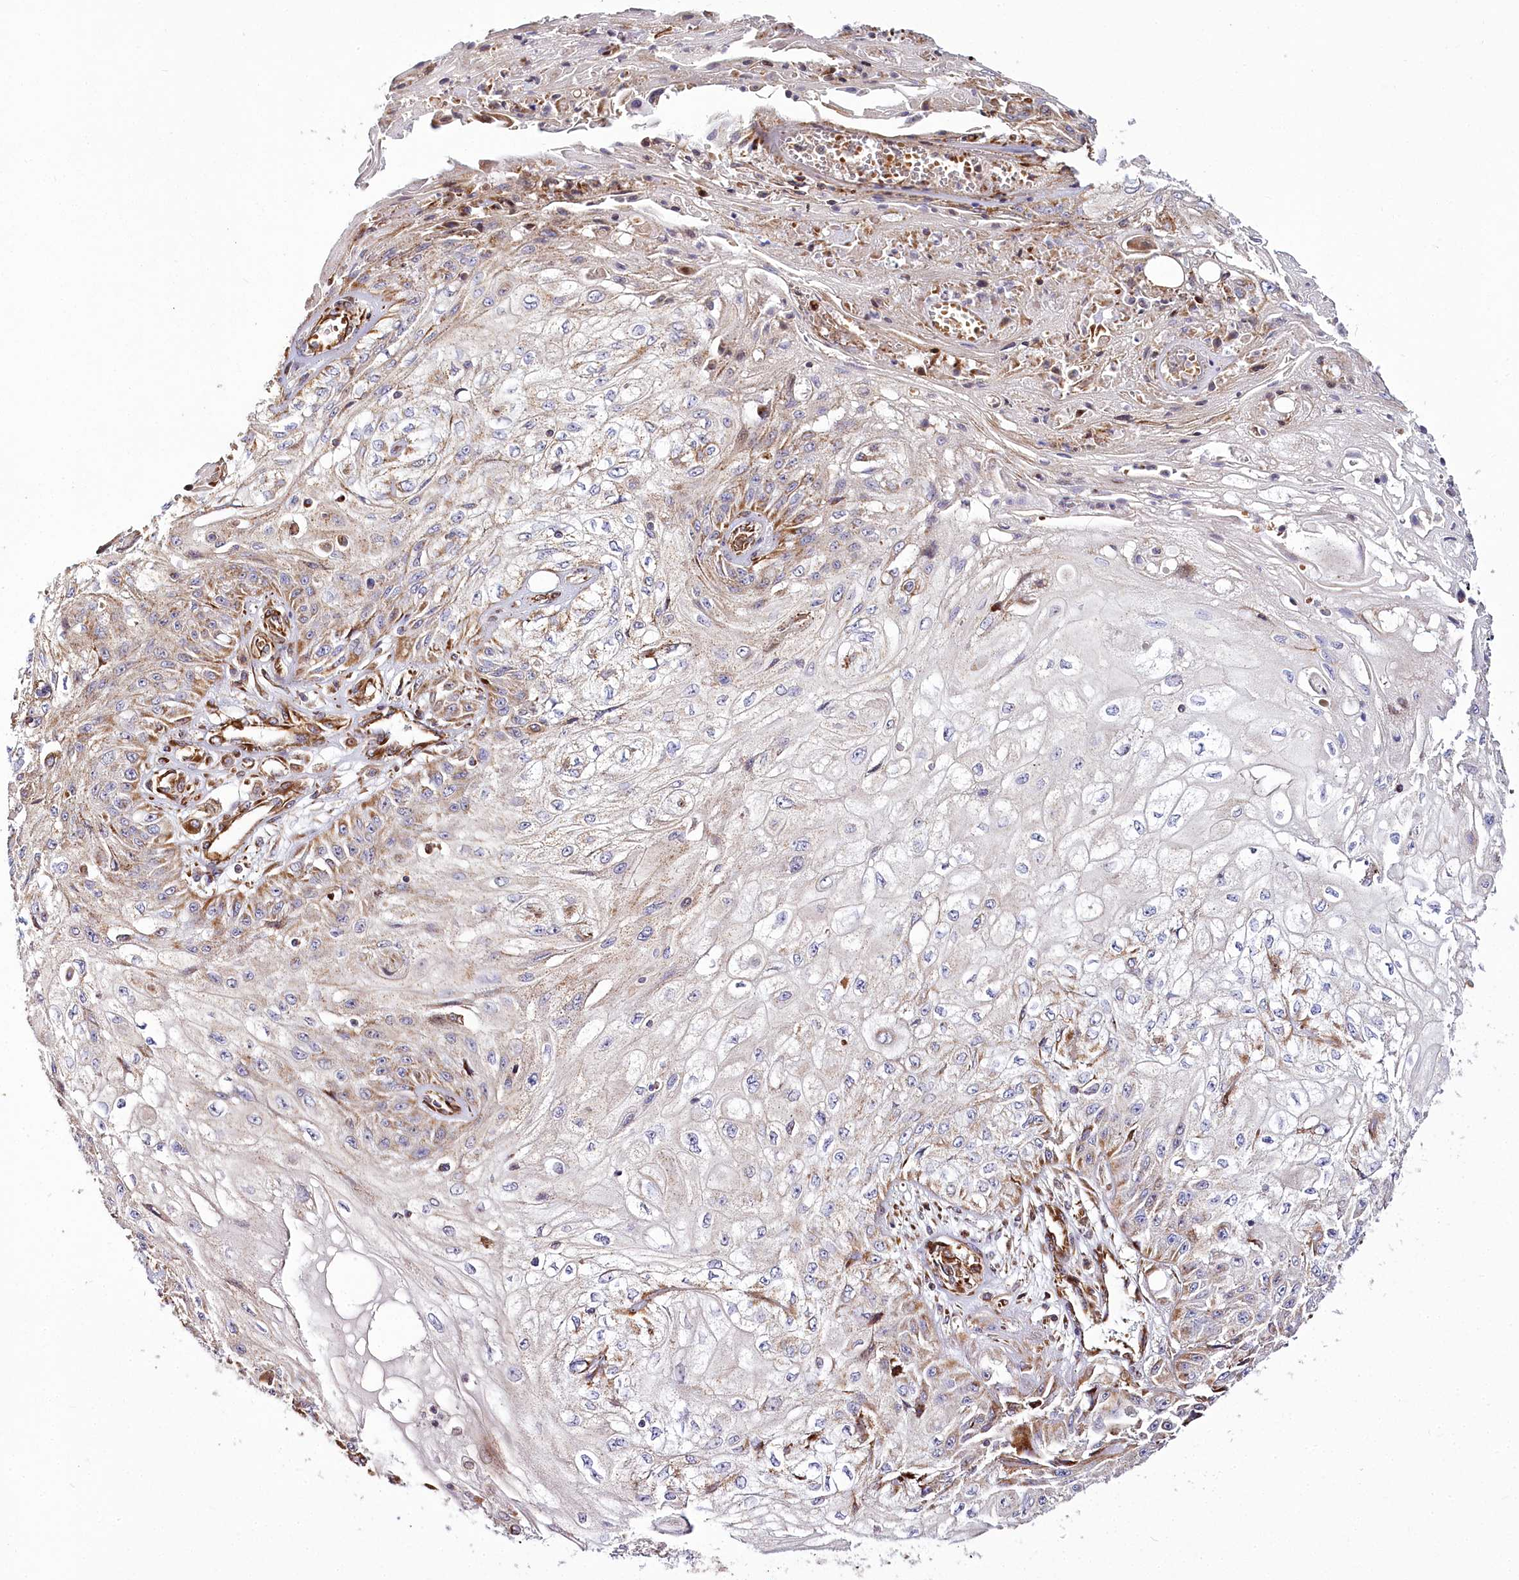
{"staining": {"intensity": "moderate", "quantity": "<25%", "location": "cytoplasmic/membranous"}, "tissue": "skin cancer", "cell_type": "Tumor cells", "image_type": "cancer", "snomed": [{"axis": "morphology", "description": "Squamous cell carcinoma, NOS"}, {"axis": "morphology", "description": "Squamous cell carcinoma, metastatic, NOS"}, {"axis": "topography", "description": "Skin"}, {"axis": "topography", "description": "Lymph node"}], "caption": "A brown stain labels moderate cytoplasmic/membranous expression of a protein in human skin cancer tumor cells. (DAB = brown stain, brightfield microscopy at high magnification).", "gene": "THUMPD3", "patient": {"sex": "male", "age": 75}}